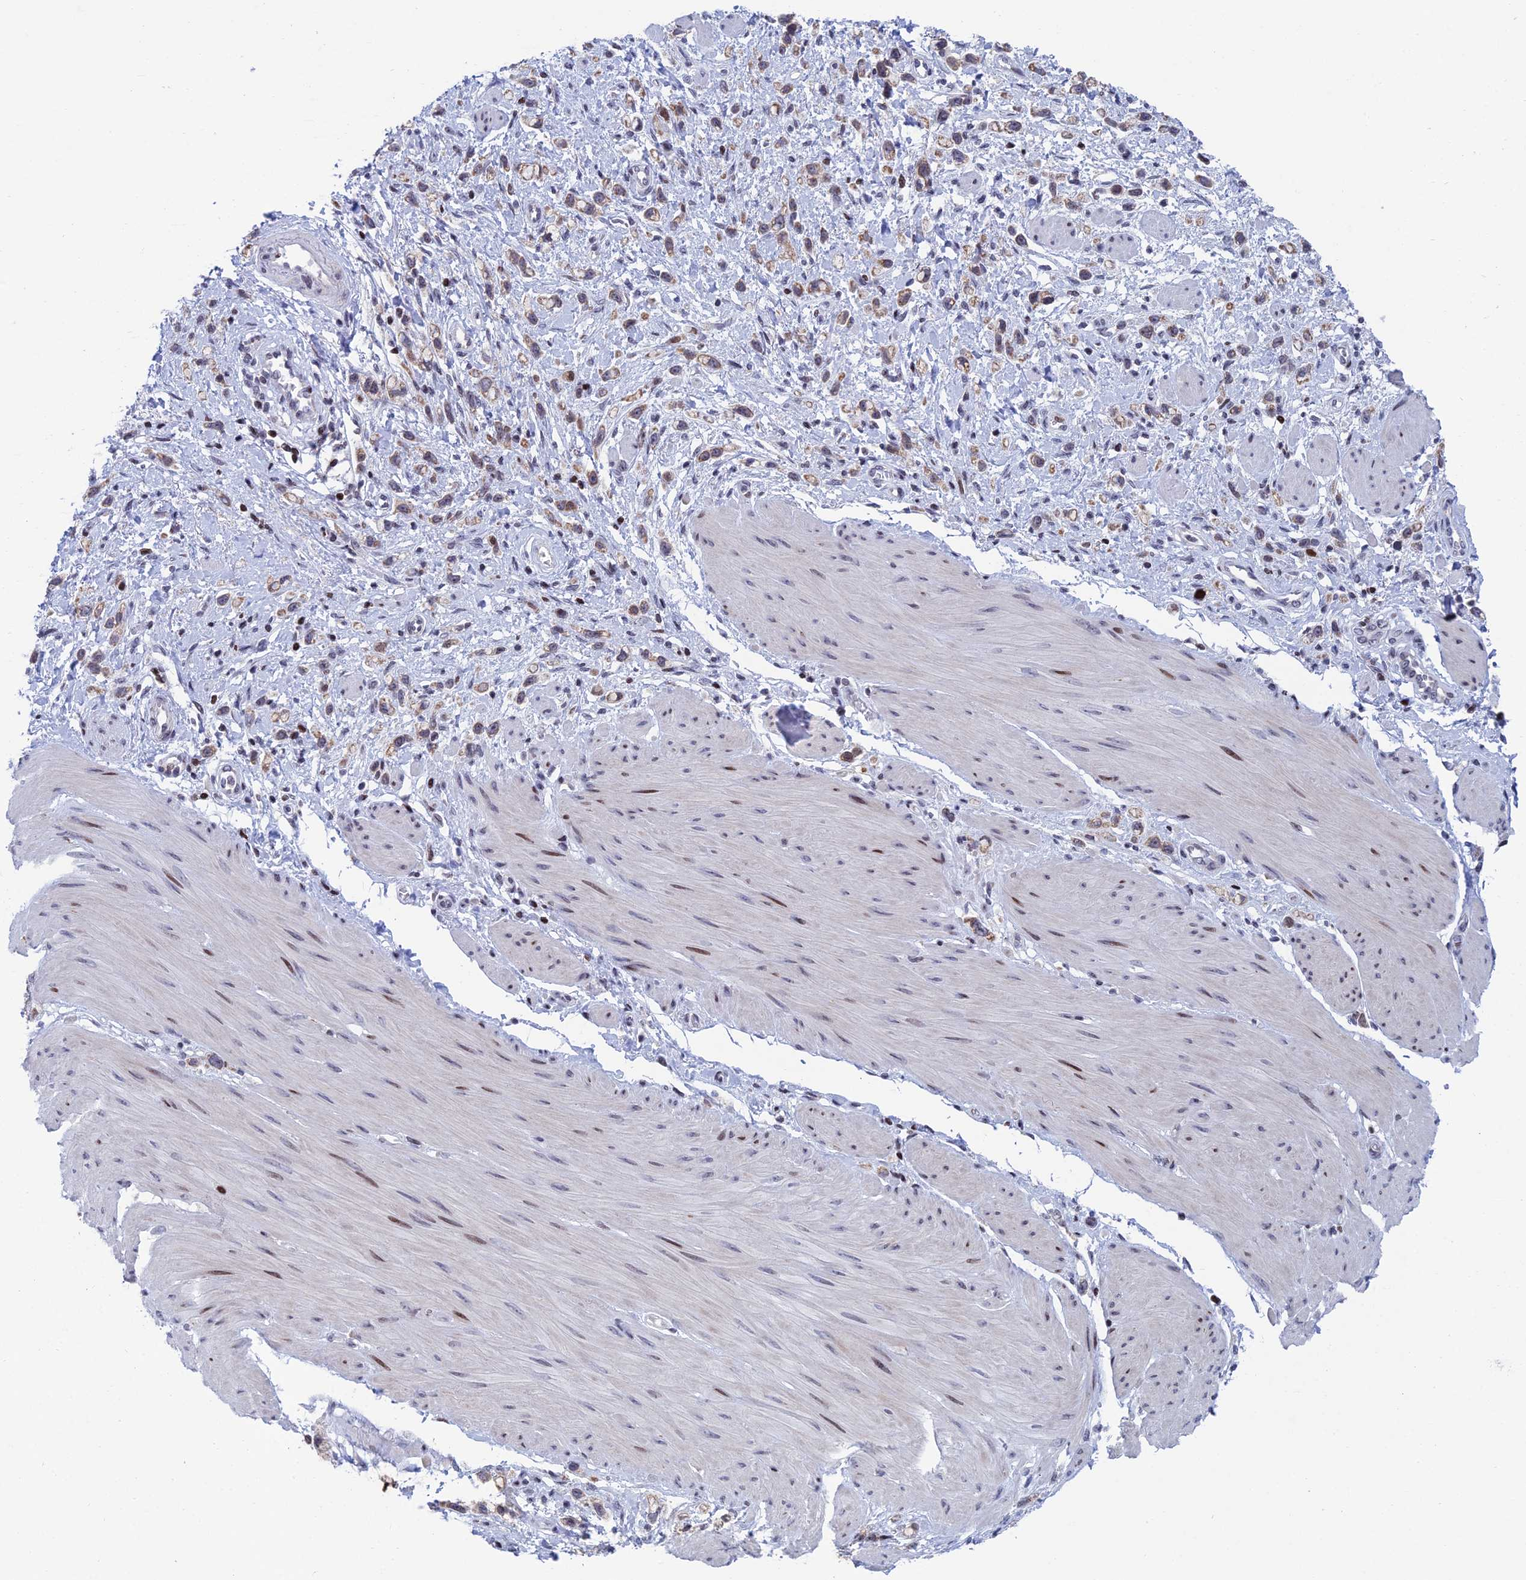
{"staining": {"intensity": "weak", "quantity": ">75%", "location": "cytoplasmic/membranous"}, "tissue": "stomach cancer", "cell_type": "Tumor cells", "image_type": "cancer", "snomed": [{"axis": "morphology", "description": "Adenocarcinoma, NOS"}, {"axis": "topography", "description": "Stomach"}], "caption": "A micrograph of stomach cancer stained for a protein reveals weak cytoplasmic/membranous brown staining in tumor cells.", "gene": "AFF3", "patient": {"sex": "female", "age": 65}}